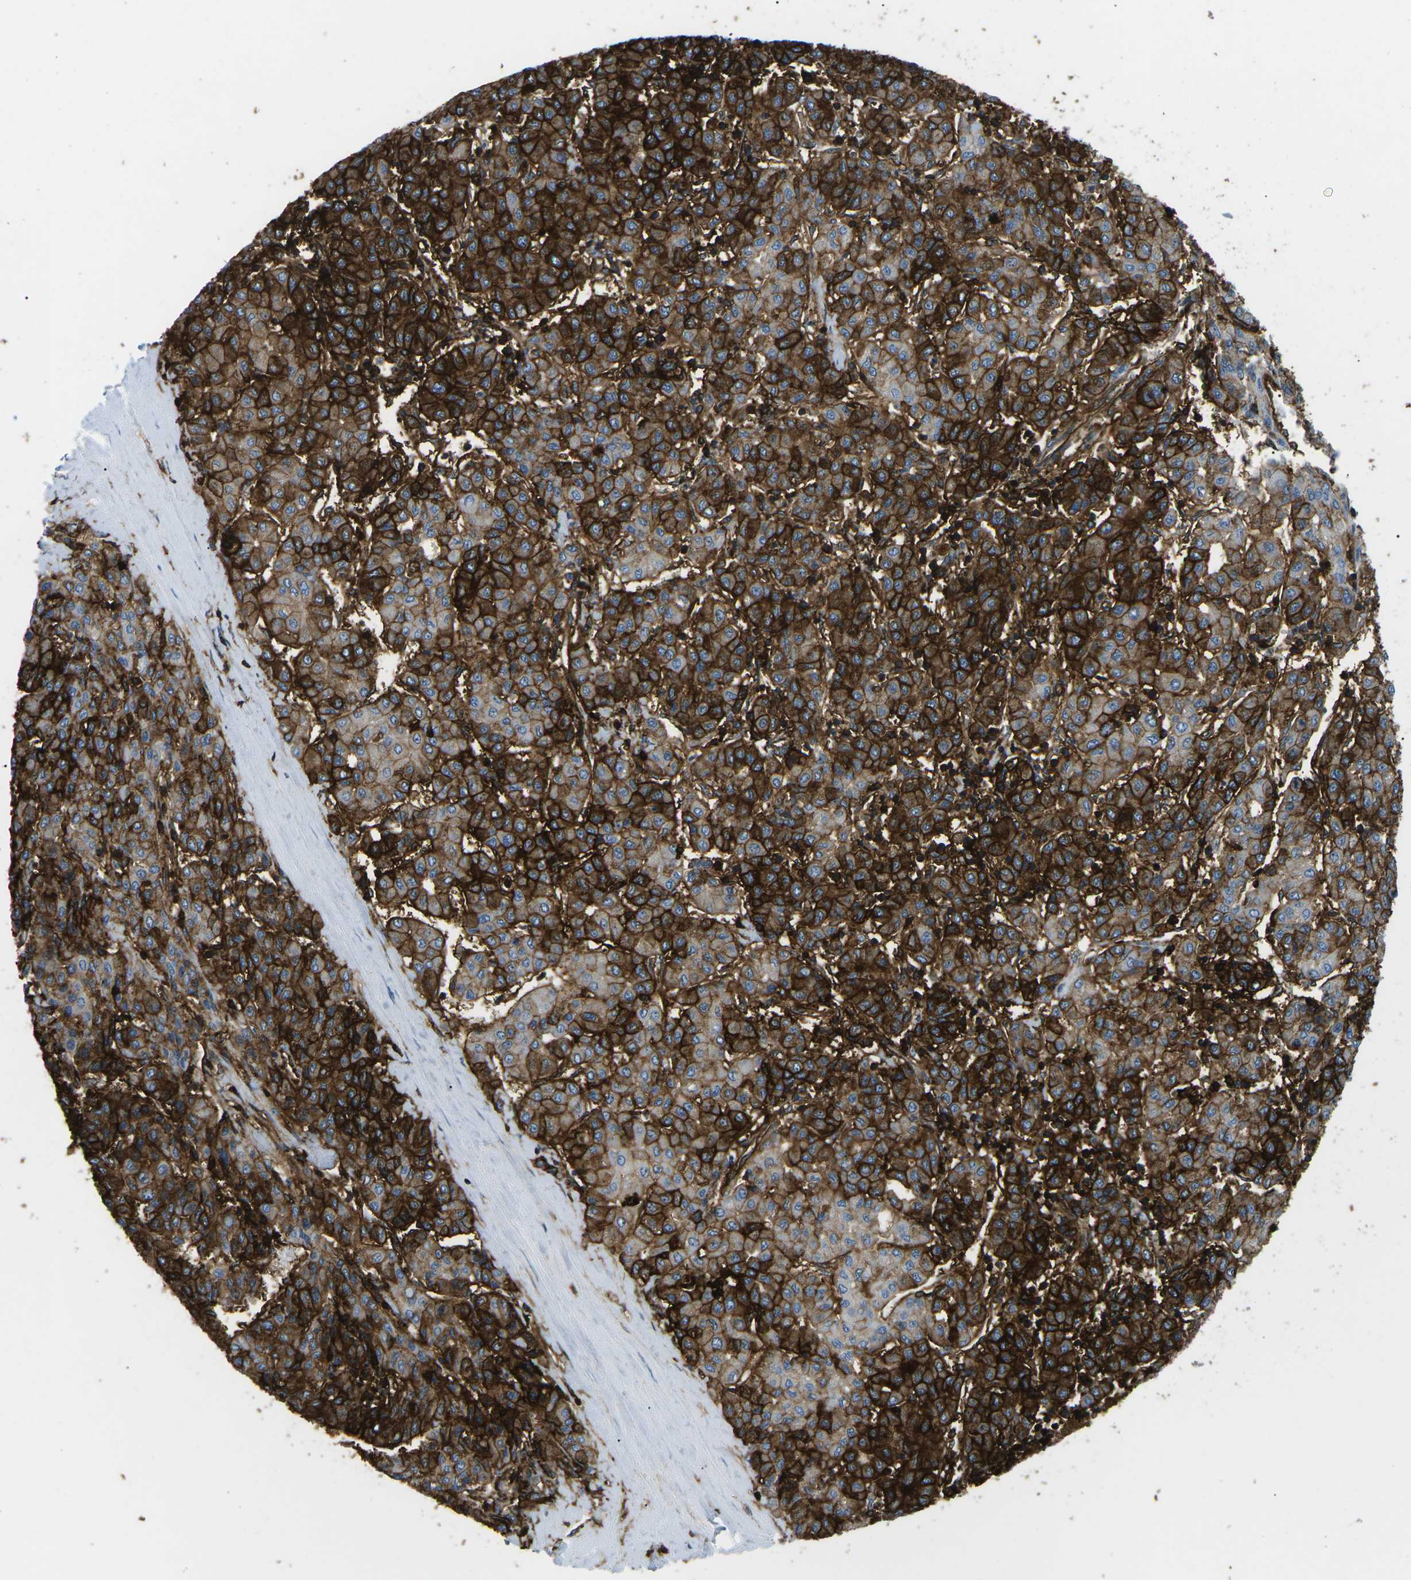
{"staining": {"intensity": "strong", "quantity": ">75%", "location": "cytoplasmic/membranous"}, "tissue": "liver cancer", "cell_type": "Tumor cells", "image_type": "cancer", "snomed": [{"axis": "morphology", "description": "Carcinoma, Hepatocellular, NOS"}, {"axis": "topography", "description": "Liver"}], "caption": "Liver cancer (hepatocellular carcinoma) stained for a protein demonstrates strong cytoplasmic/membranous positivity in tumor cells.", "gene": "HLA-B", "patient": {"sex": "male", "age": 65}}